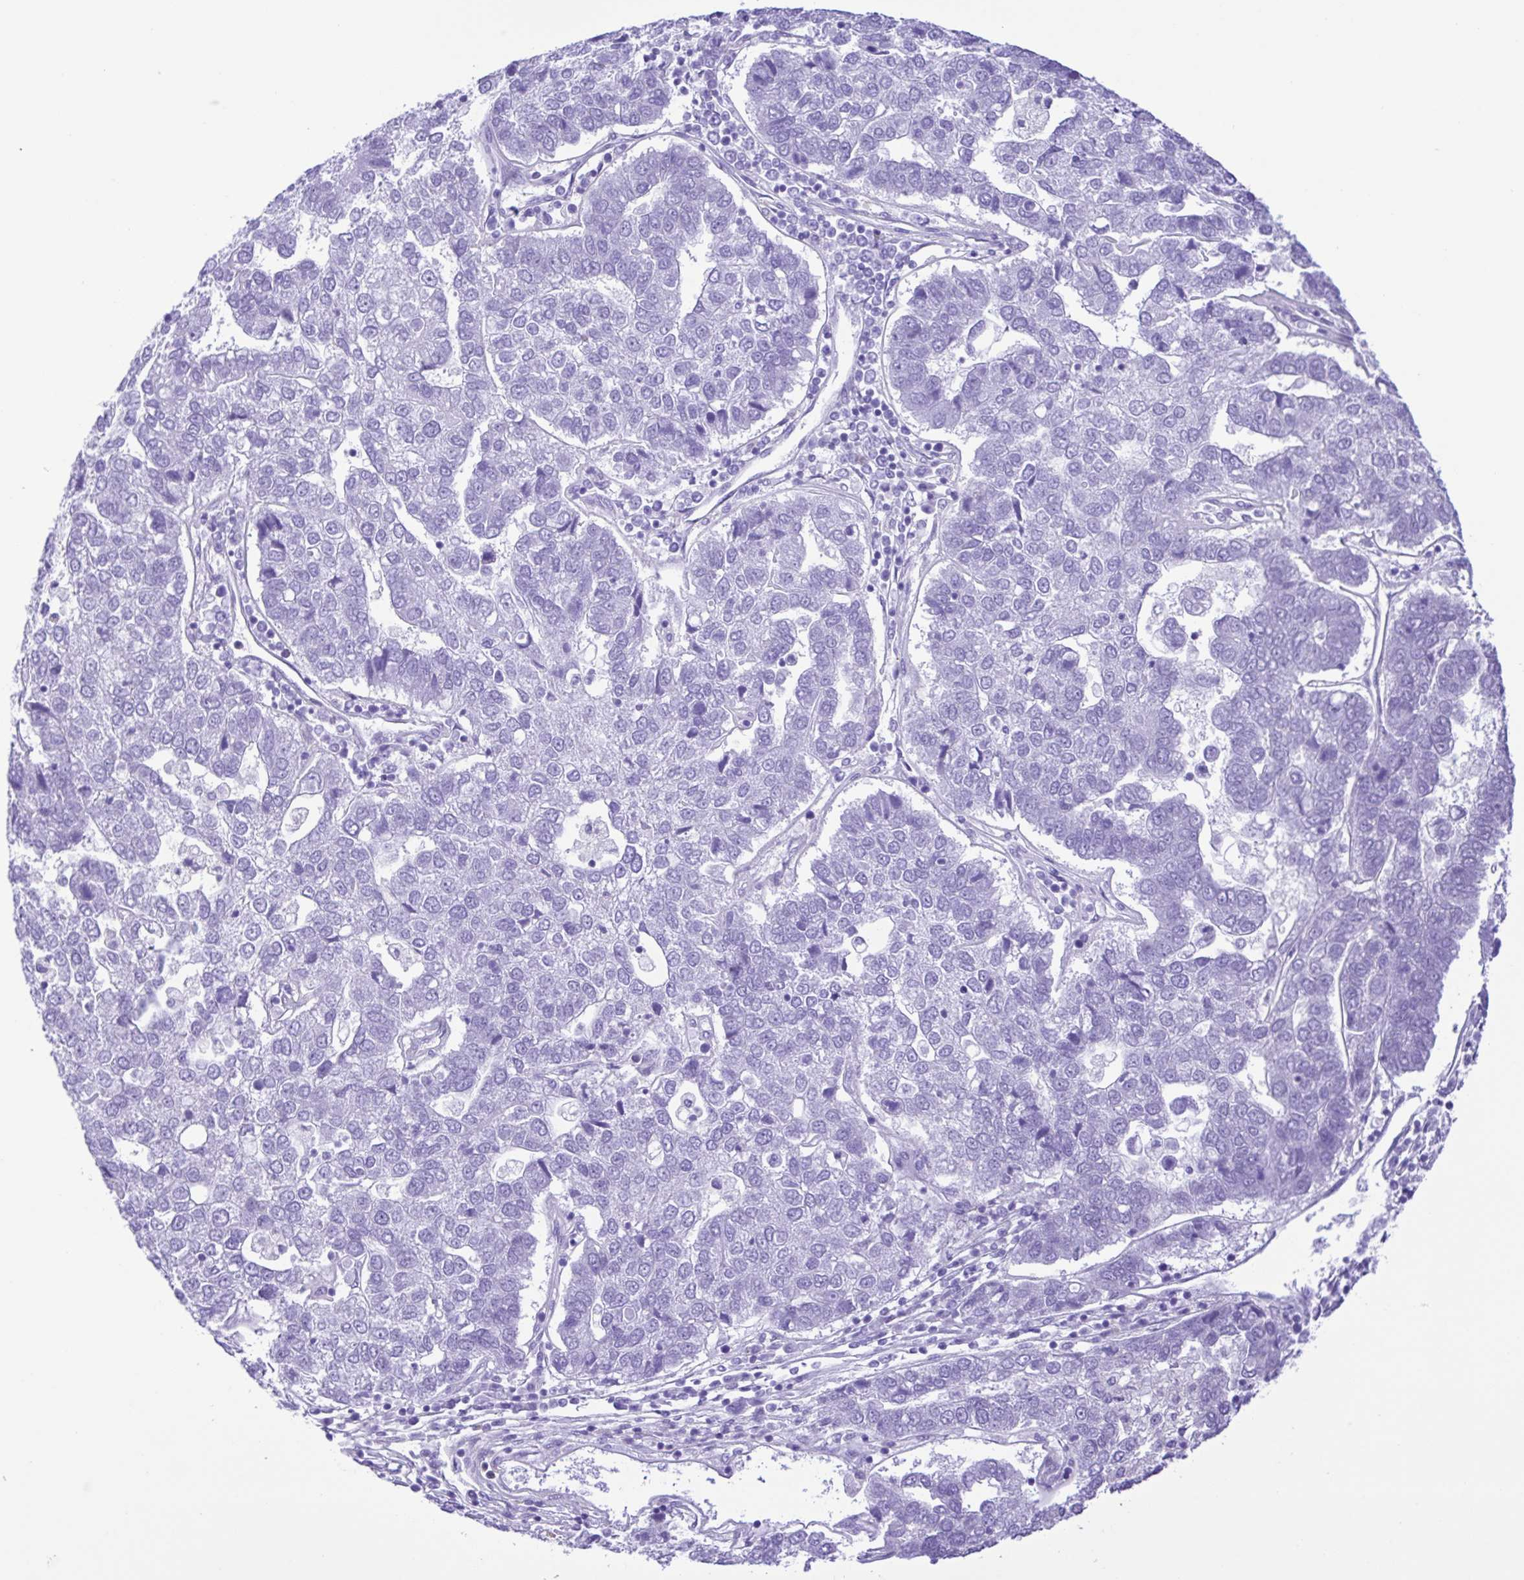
{"staining": {"intensity": "negative", "quantity": "none", "location": "none"}, "tissue": "pancreatic cancer", "cell_type": "Tumor cells", "image_type": "cancer", "snomed": [{"axis": "morphology", "description": "Adenocarcinoma, NOS"}, {"axis": "topography", "description": "Pancreas"}], "caption": "DAB immunohistochemical staining of human pancreatic cancer demonstrates no significant staining in tumor cells.", "gene": "GPR17", "patient": {"sex": "female", "age": 61}}